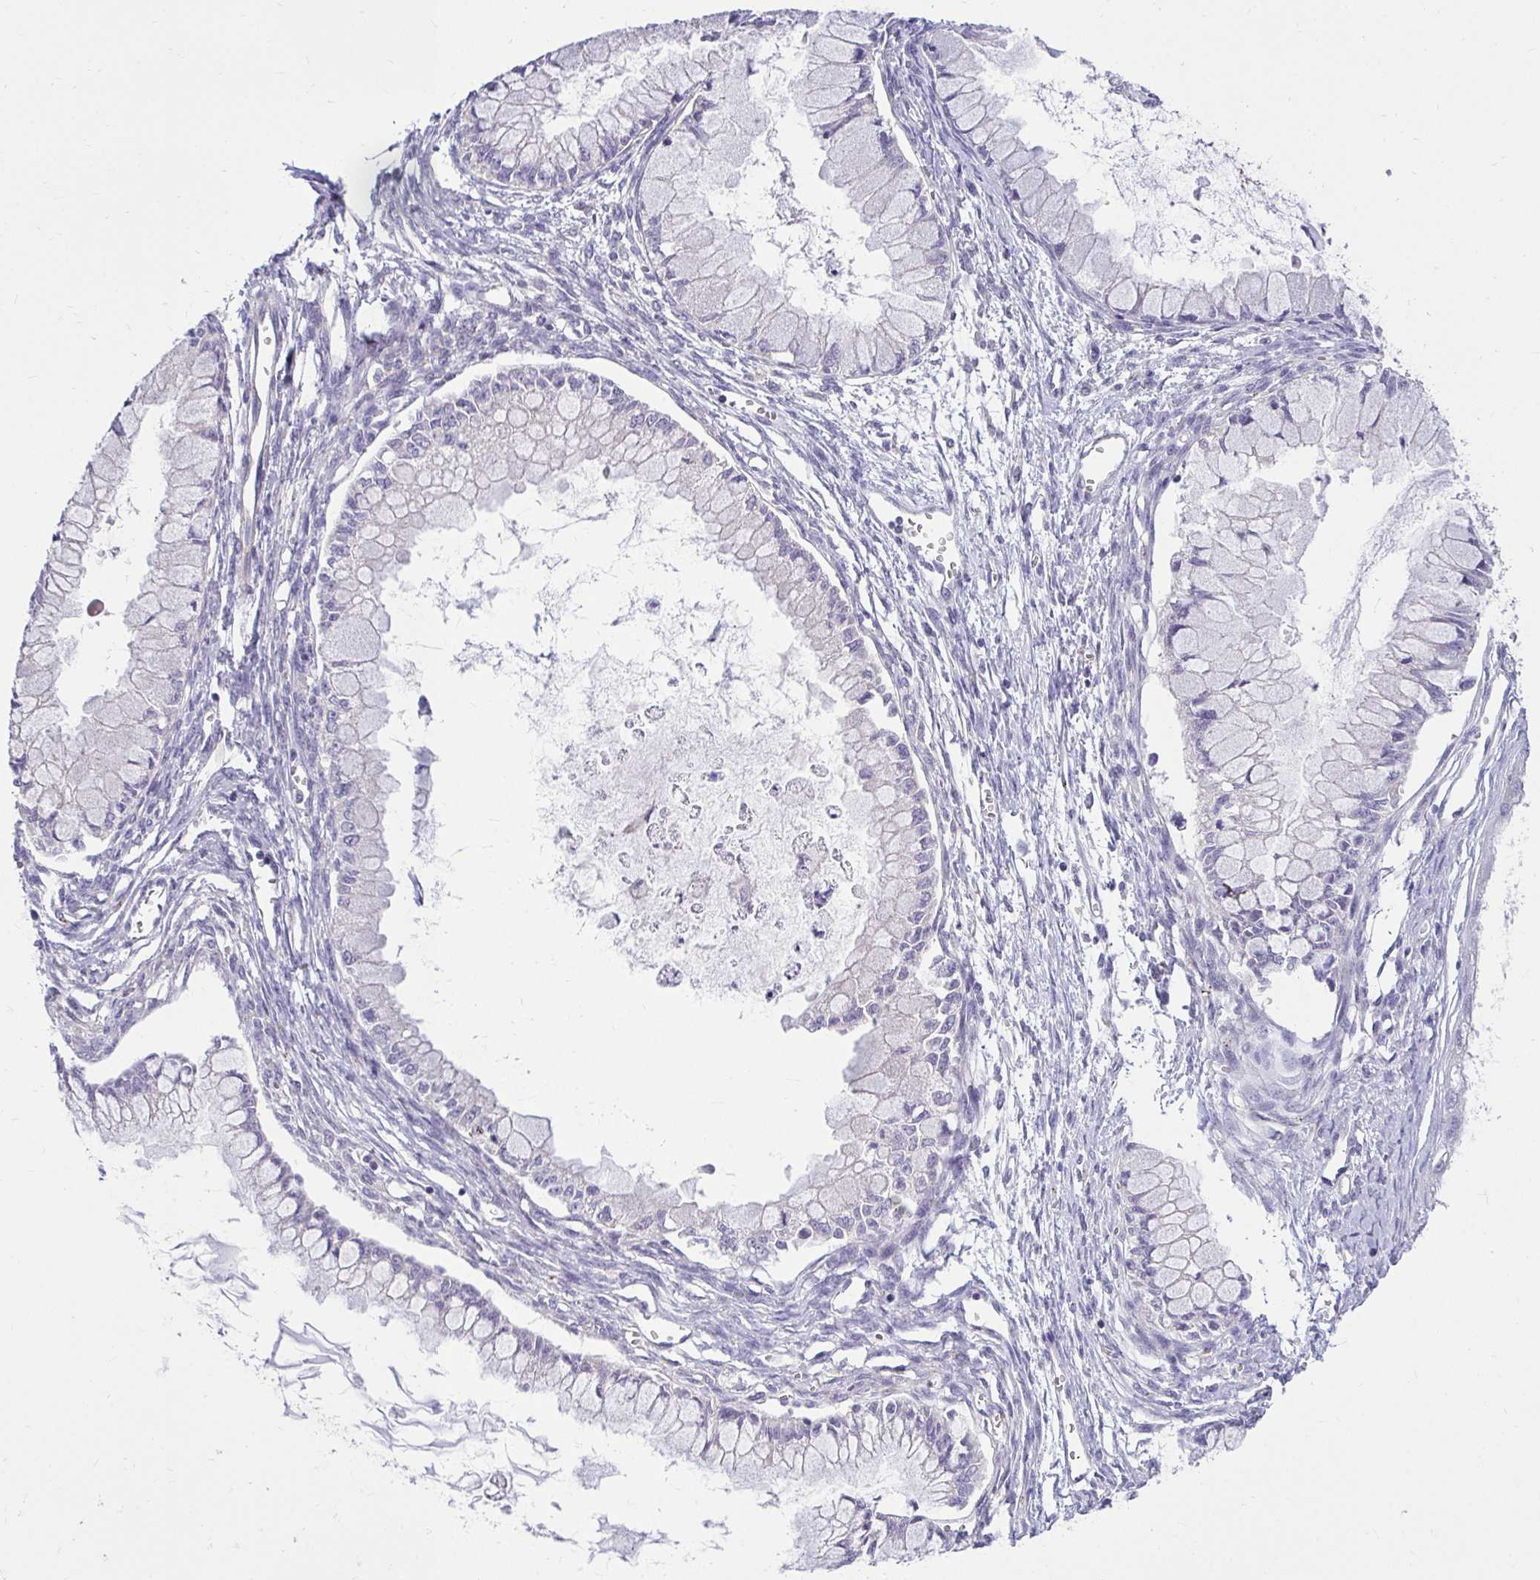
{"staining": {"intensity": "negative", "quantity": "none", "location": "none"}, "tissue": "ovarian cancer", "cell_type": "Tumor cells", "image_type": "cancer", "snomed": [{"axis": "morphology", "description": "Cystadenocarcinoma, mucinous, NOS"}, {"axis": "topography", "description": "Ovary"}], "caption": "A high-resolution image shows immunohistochemistry staining of ovarian mucinous cystadenocarcinoma, which shows no significant staining in tumor cells.", "gene": "PKN3", "patient": {"sex": "female", "age": 34}}